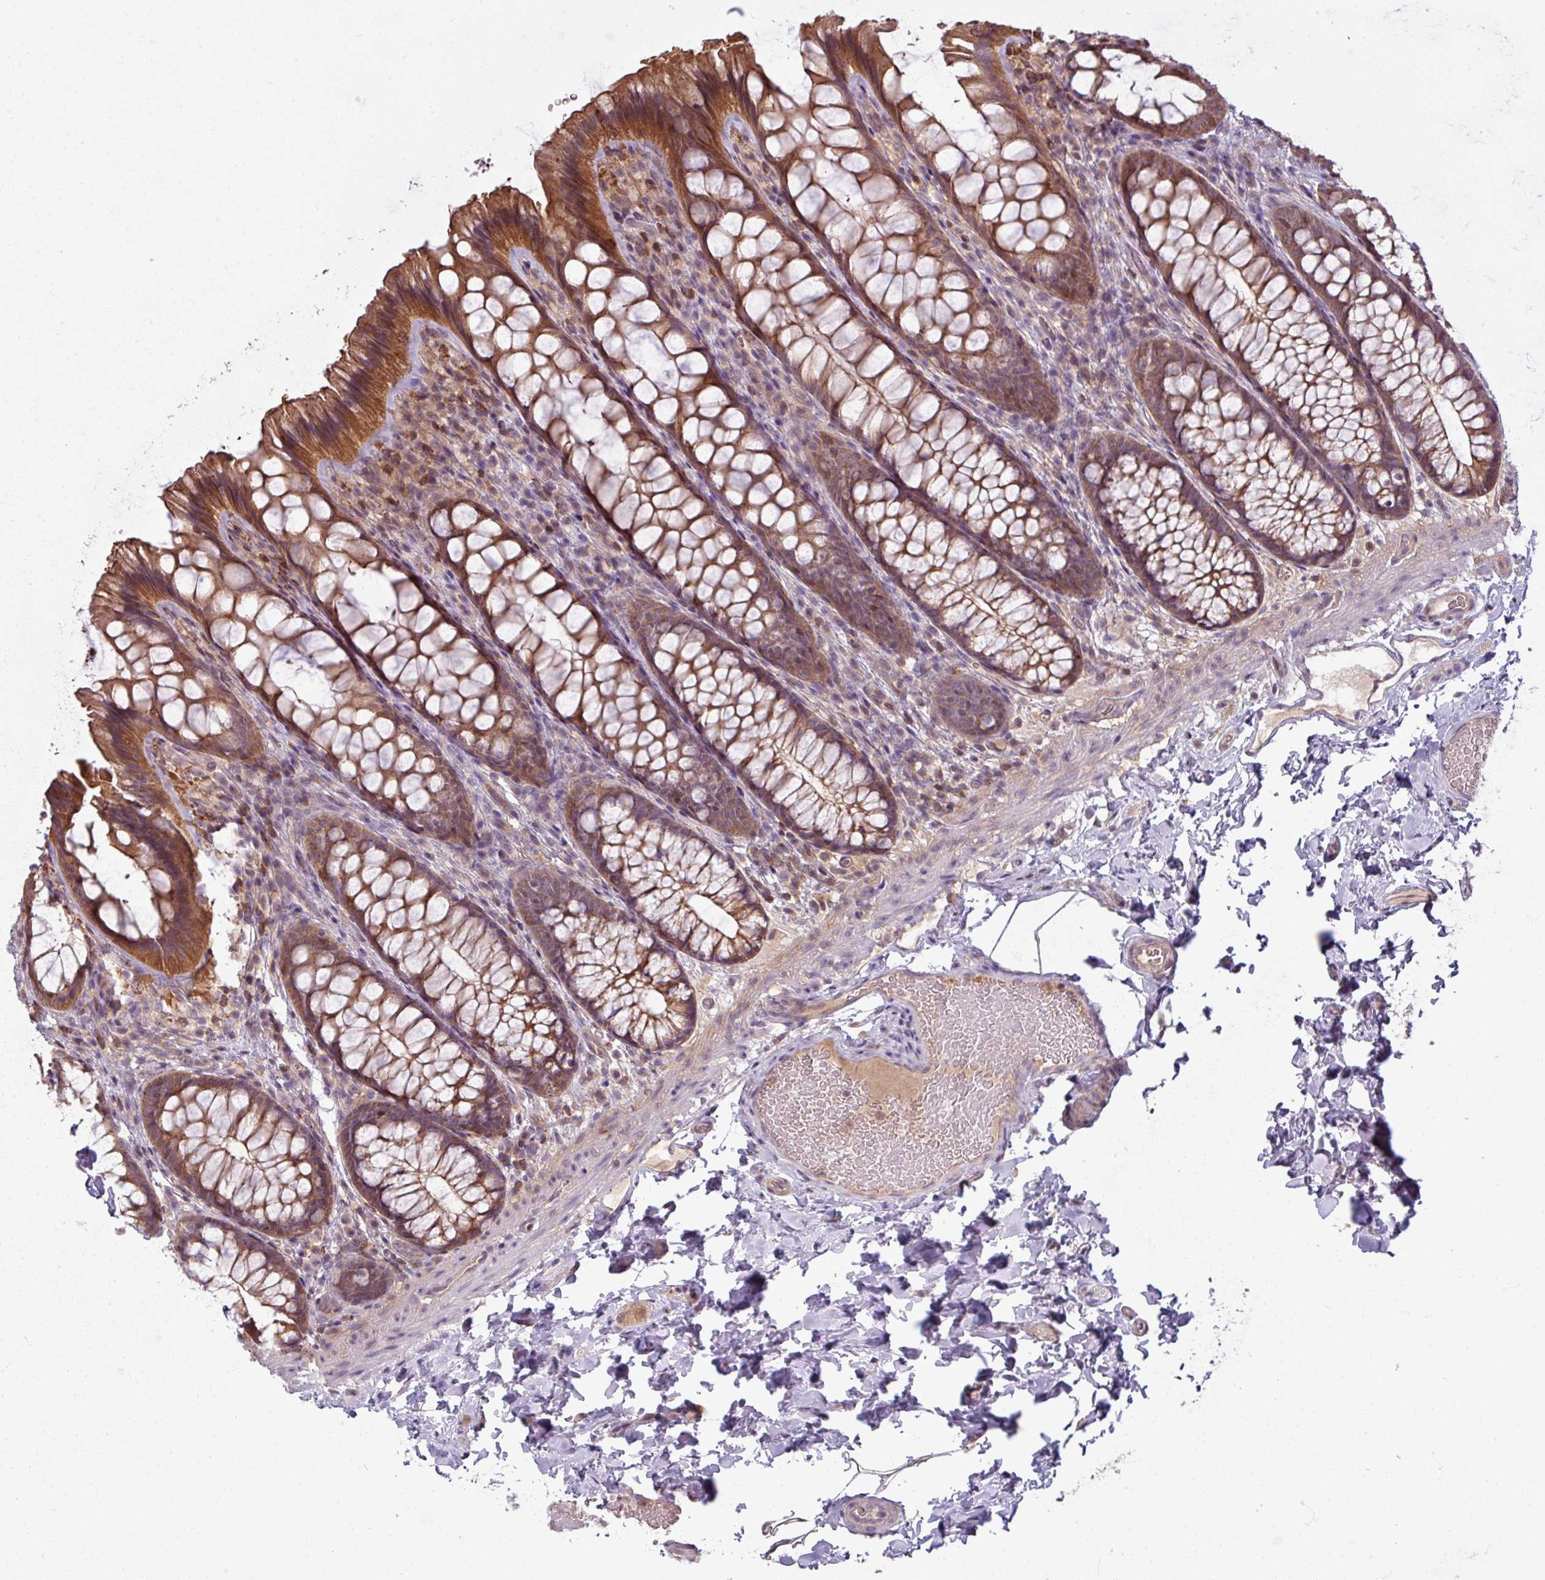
{"staining": {"intensity": "weak", "quantity": ">75%", "location": "cytoplasmic/membranous"}, "tissue": "colon", "cell_type": "Endothelial cells", "image_type": "normal", "snomed": [{"axis": "morphology", "description": "Normal tissue, NOS"}, {"axis": "topography", "description": "Colon"}], "caption": "DAB (3,3'-diaminobenzidine) immunohistochemical staining of normal colon displays weak cytoplasmic/membranous protein expression in about >75% of endothelial cells.", "gene": "TUSC3", "patient": {"sex": "male", "age": 46}}